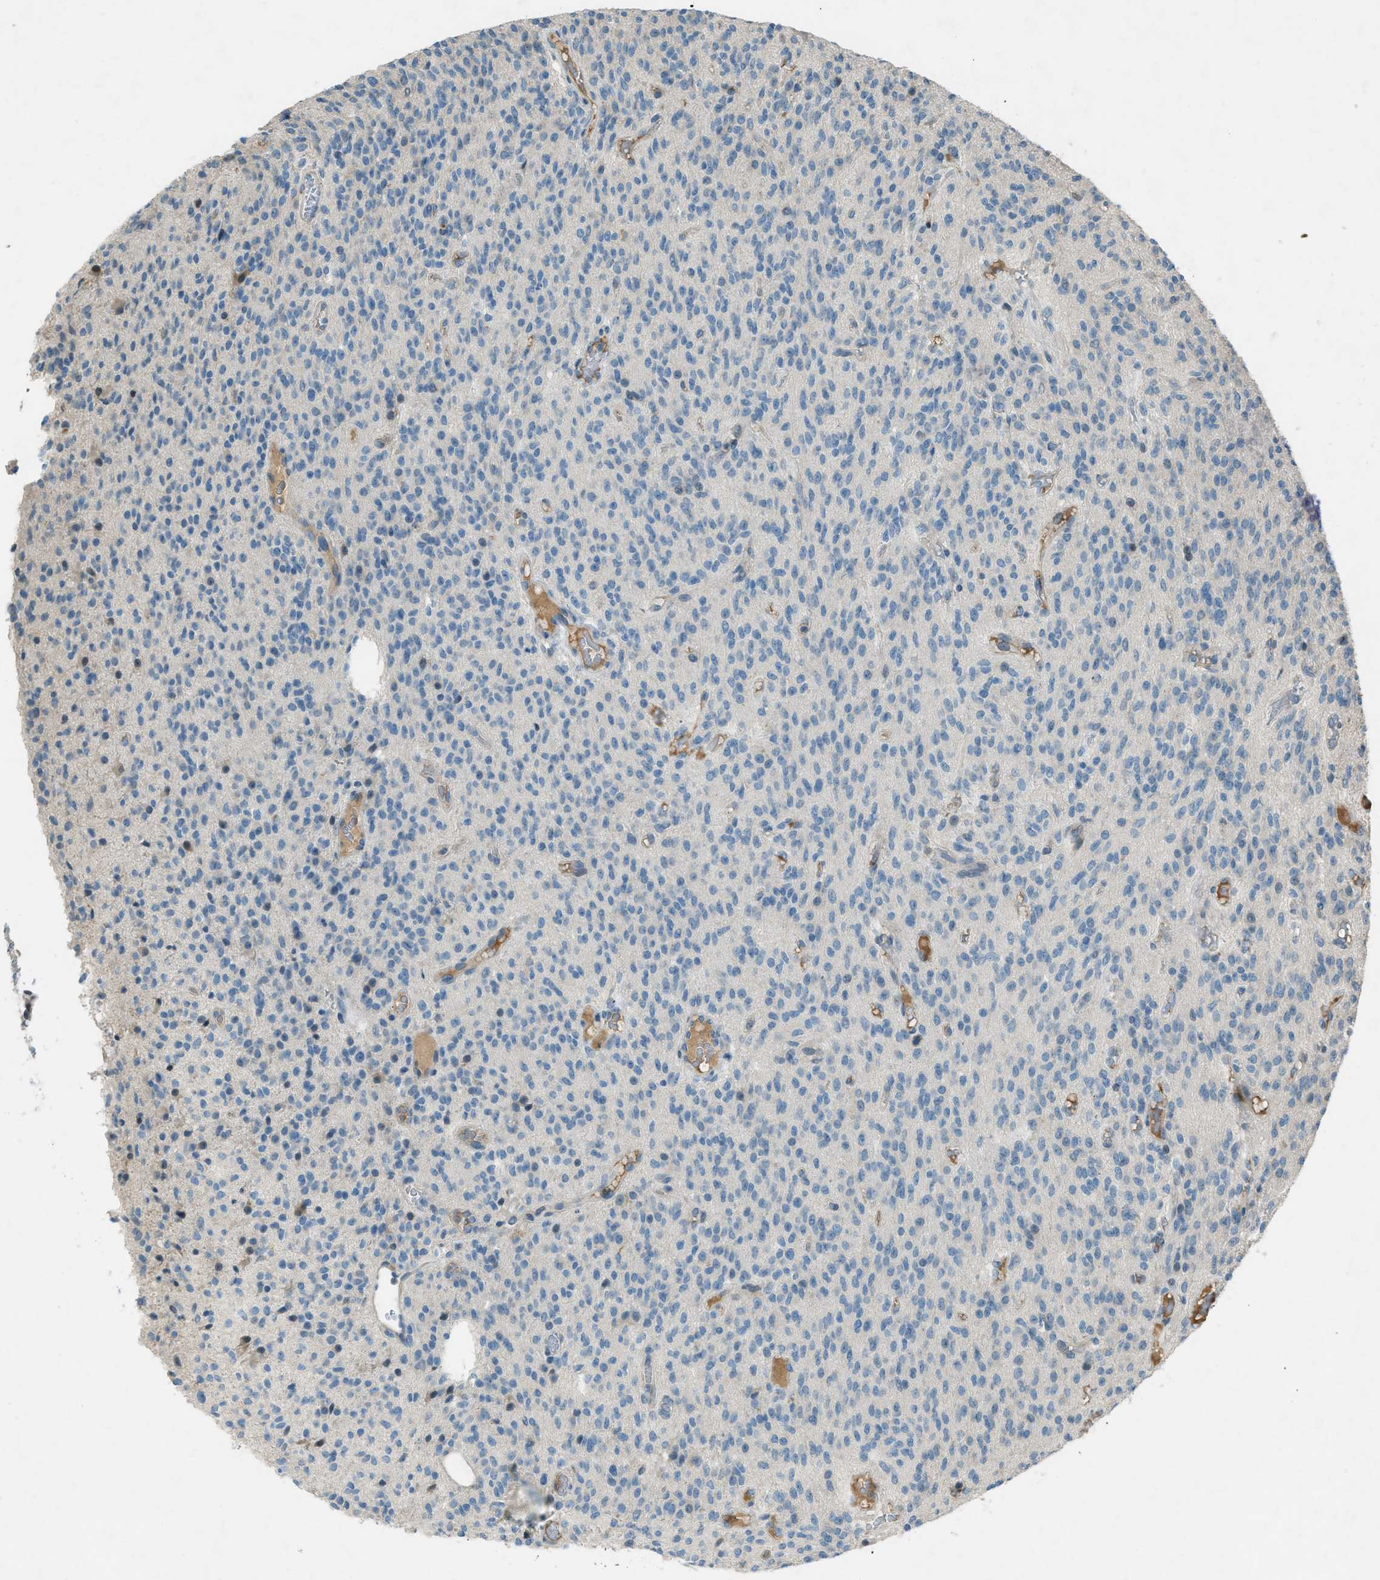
{"staining": {"intensity": "negative", "quantity": "none", "location": "none"}, "tissue": "glioma", "cell_type": "Tumor cells", "image_type": "cancer", "snomed": [{"axis": "morphology", "description": "Glioma, malignant, High grade"}, {"axis": "topography", "description": "Brain"}], "caption": "Glioma was stained to show a protein in brown. There is no significant positivity in tumor cells.", "gene": "FBLN2", "patient": {"sex": "male", "age": 34}}